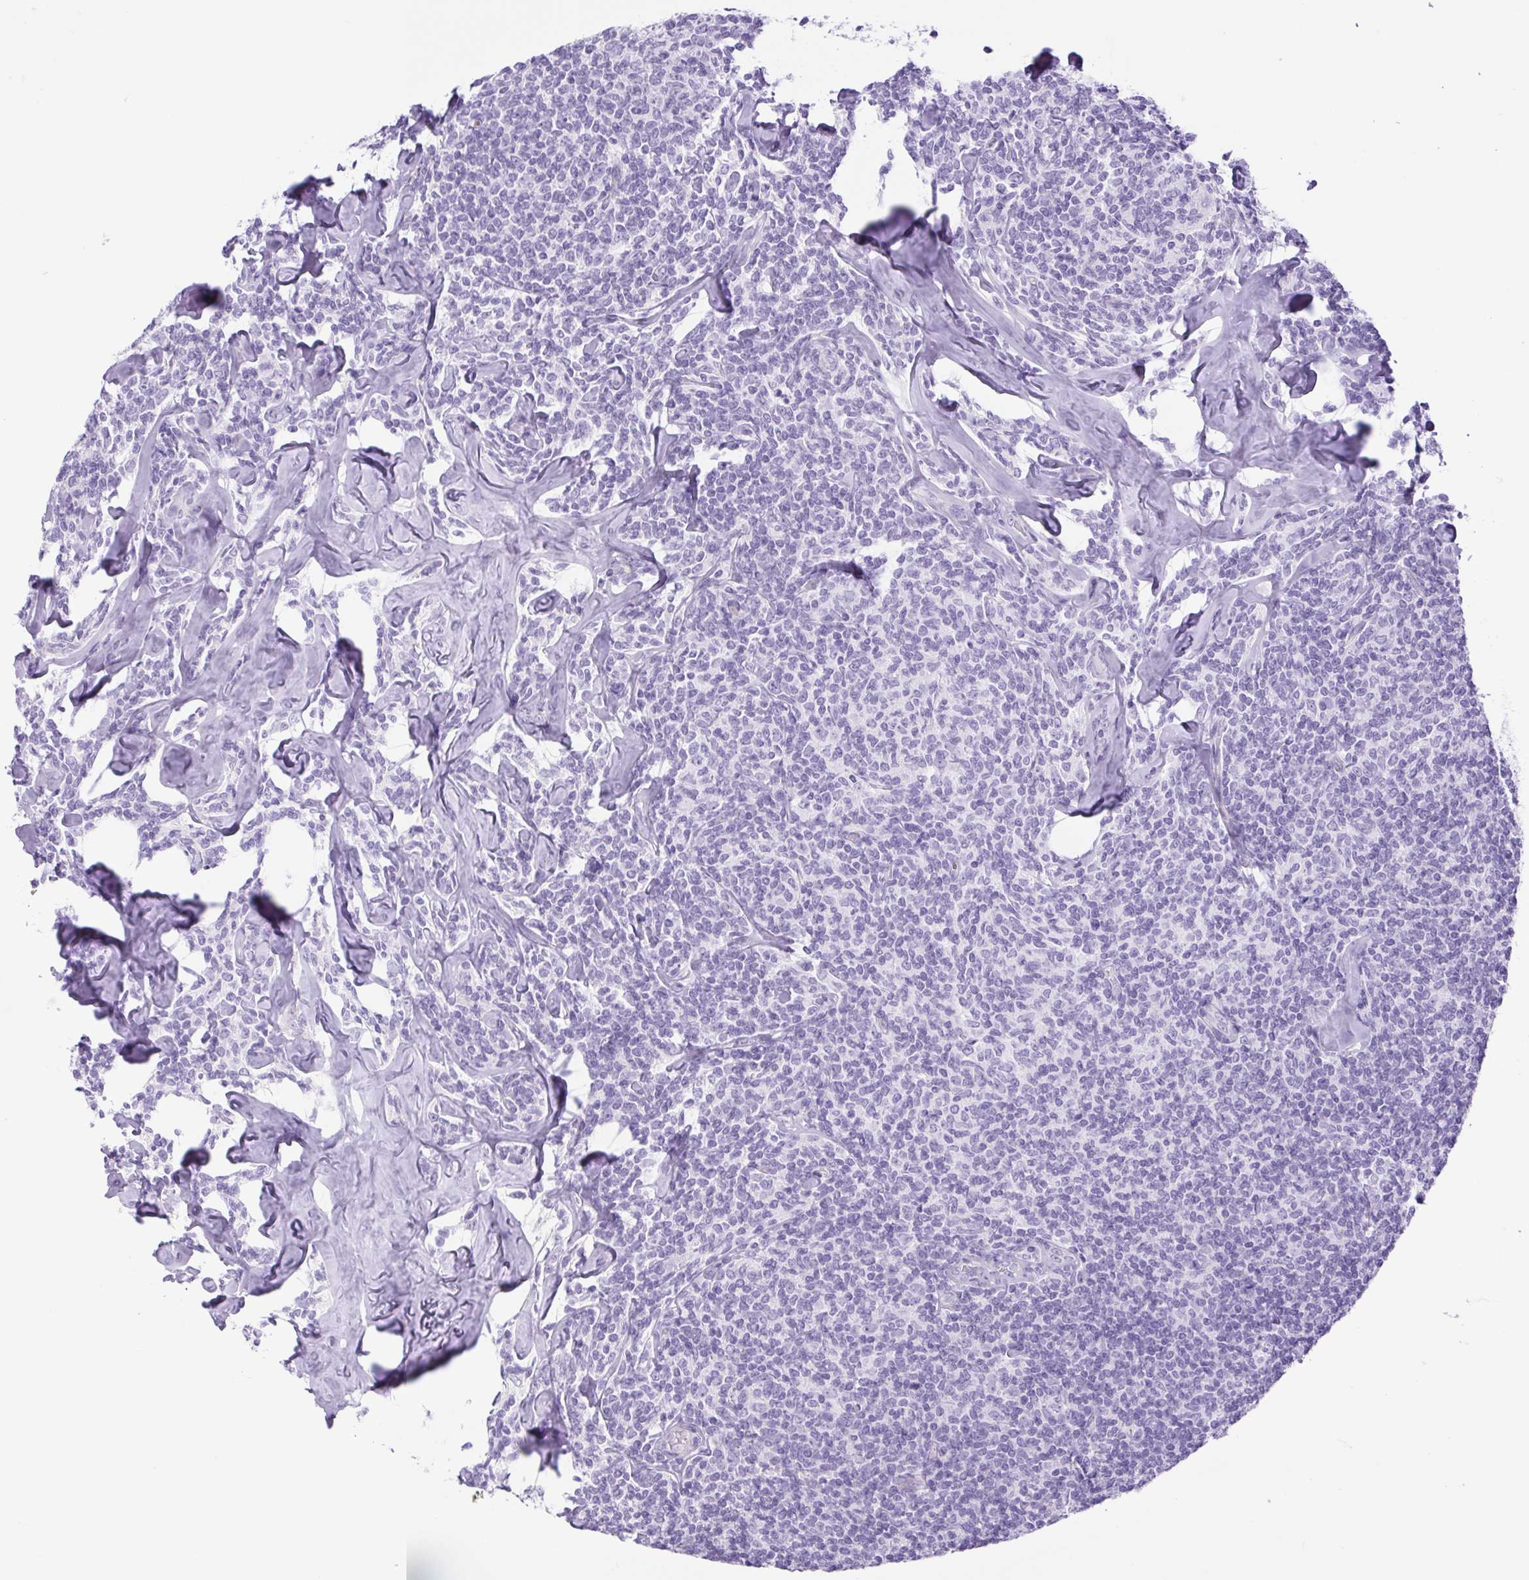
{"staining": {"intensity": "negative", "quantity": "none", "location": "none"}, "tissue": "lymphoma", "cell_type": "Tumor cells", "image_type": "cancer", "snomed": [{"axis": "morphology", "description": "Malignant lymphoma, non-Hodgkin's type, Low grade"}, {"axis": "topography", "description": "Lymph node"}], "caption": "An immunohistochemistry (IHC) micrograph of lymphoma is shown. There is no staining in tumor cells of lymphoma.", "gene": "CDSN", "patient": {"sex": "female", "age": 56}}